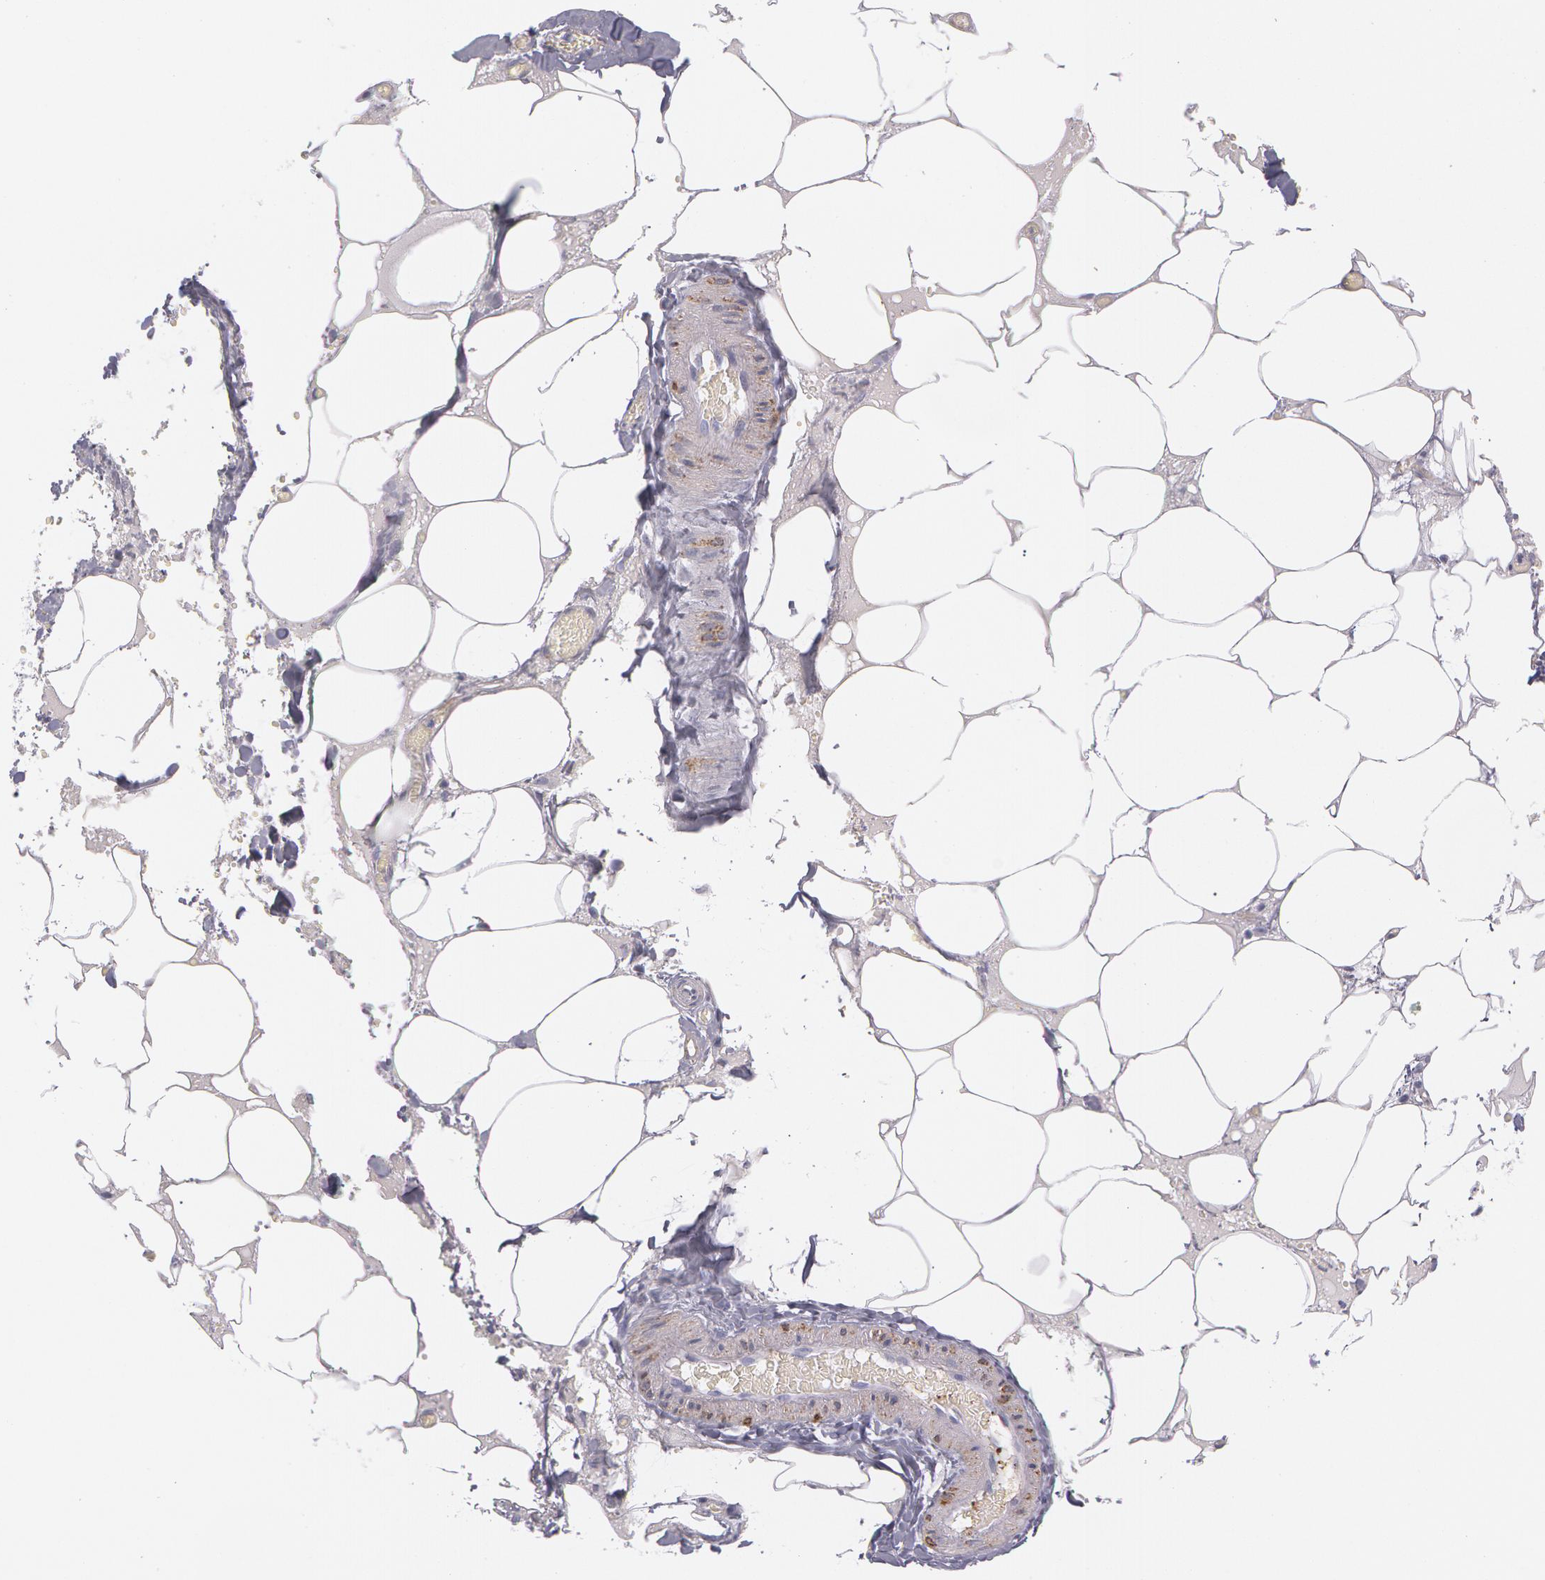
{"staining": {"intensity": "moderate", "quantity": "<25%", "location": "cytoplasmic/membranous"}, "tissue": "smooth muscle", "cell_type": "Smooth muscle cells", "image_type": "normal", "snomed": [{"axis": "morphology", "description": "Normal tissue, NOS"}, {"axis": "topography", "description": "Uterus"}], "caption": "Smooth muscle stained with DAB immunohistochemistry (IHC) displays low levels of moderate cytoplasmic/membranous staining in approximately <25% of smooth muscle cells. (brown staining indicates protein expression, while blue staining denotes nuclei).", "gene": "SNCG", "patient": {"sex": "female", "age": 56}}